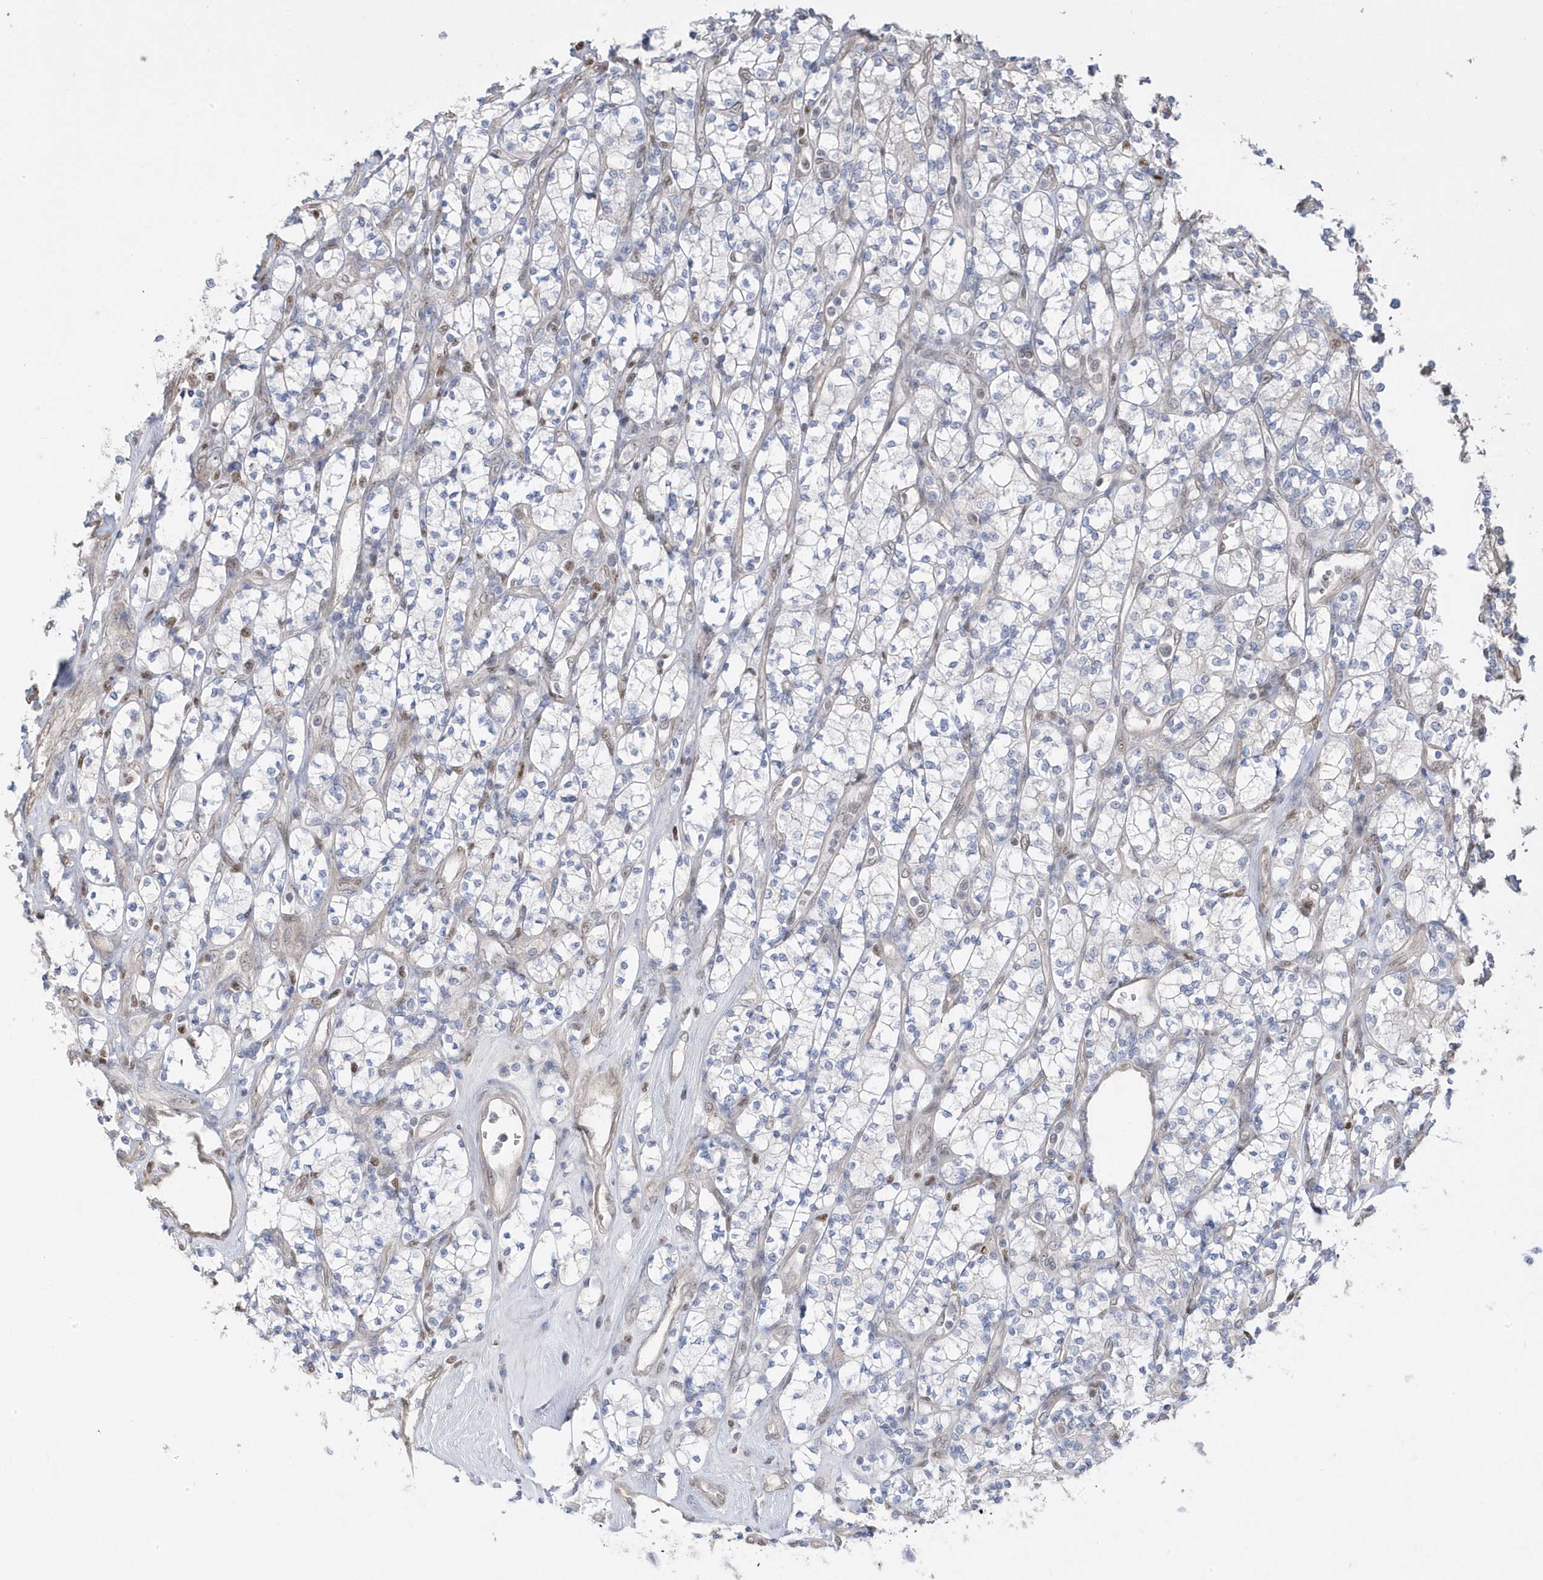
{"staining": {"intensity": "negative", "quantity": "none", "location": "none"}, "tissue": "renal cancer", "cell_type": "Tumor cells", "image_type": "cancer", "snomed": [{"axis": "morphology", "description": "Adenocarcinoma, NOS"}, {"axis": "topography", "description": "Kidney"}], "caption": "An immunohistochemistry (IHC) histopathology image of renal cancer is shown. There is no staining in tumor cells of renal cancer. (DAB (3,3'-diaminobenzidine) immunohistochemistry, high magnification).", "gene": "GTPBP6", "patient": {"sex": "male", "age": 77}}